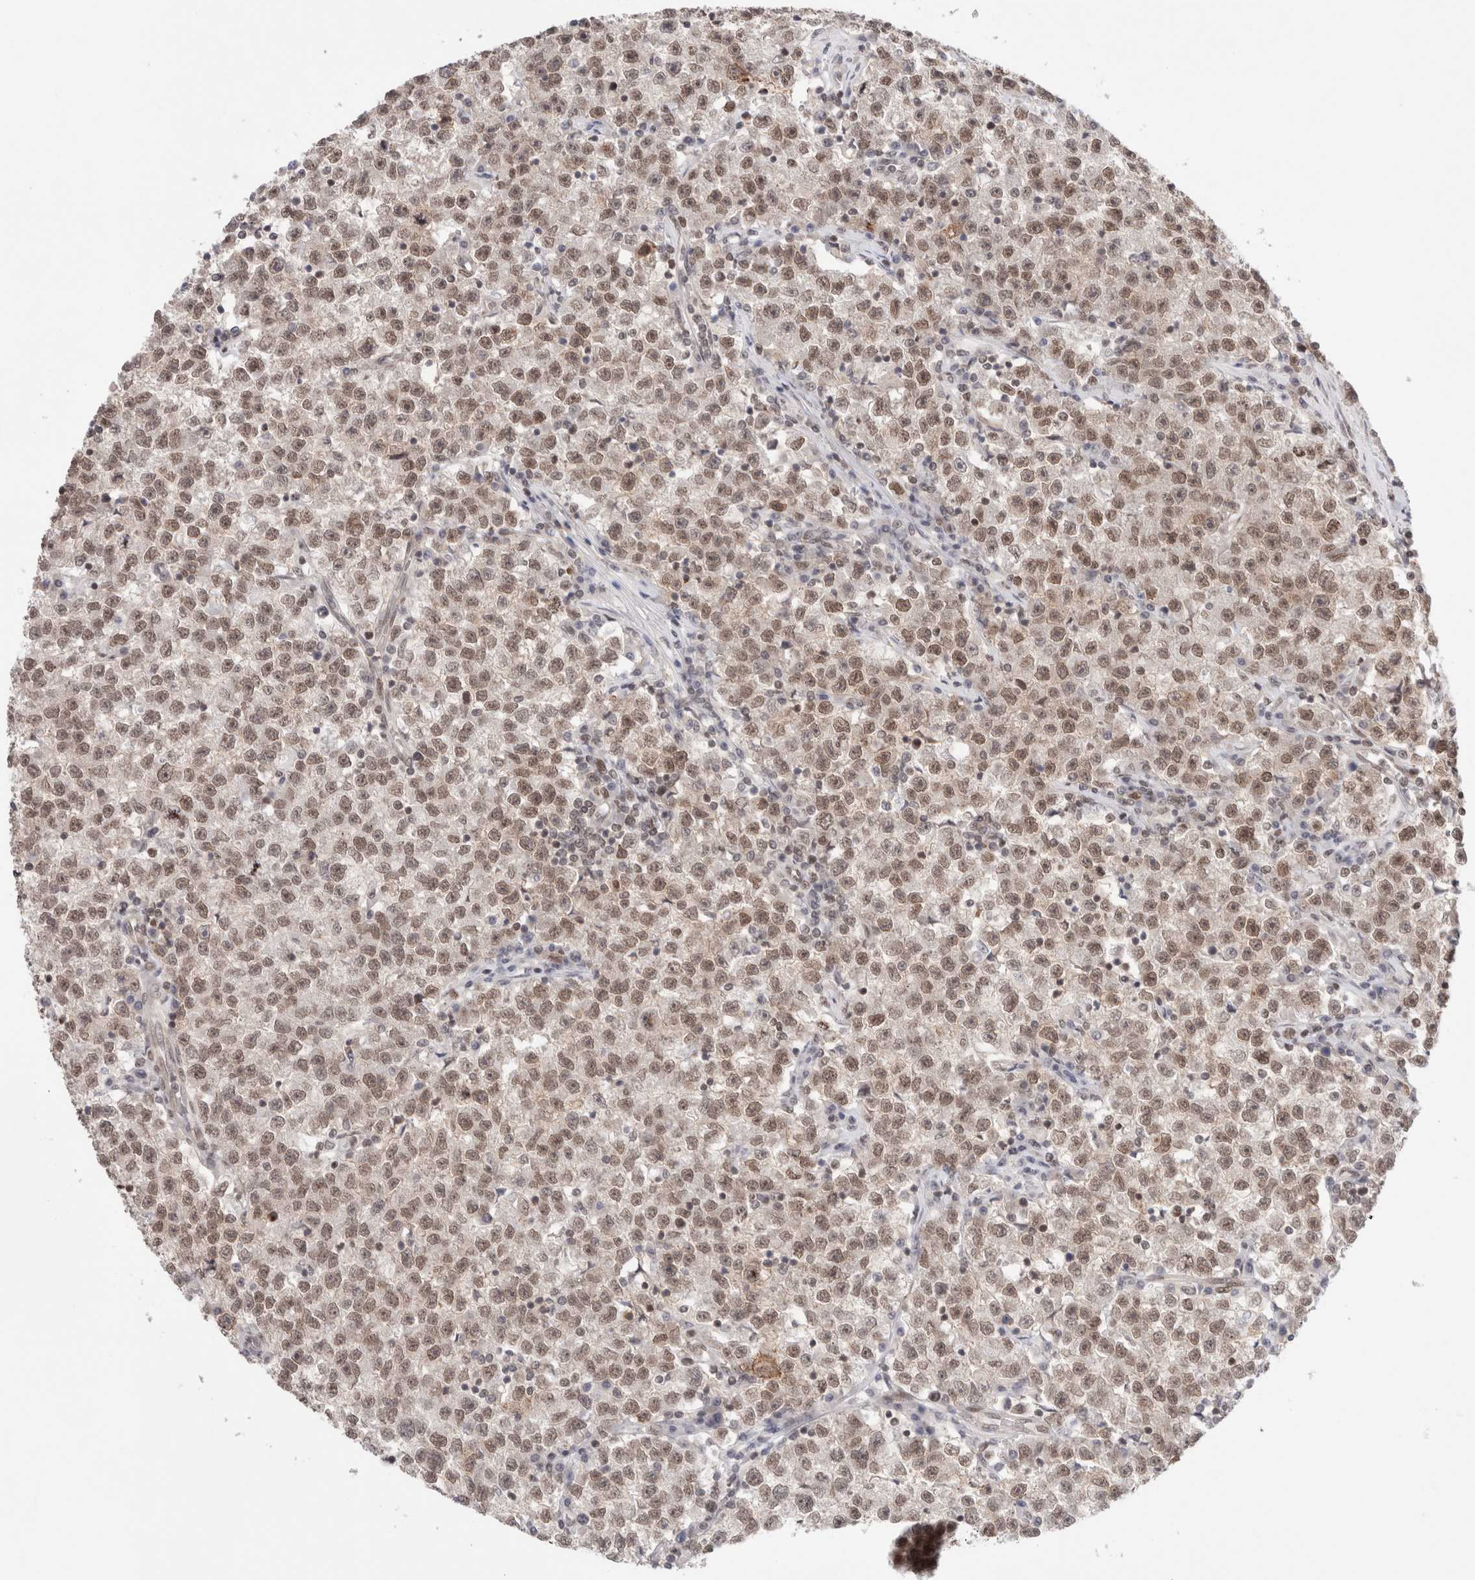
{"staining": {"intensity": "moderate", "quantity": ">75%", "location": "nuclear"}, "tissue": "testis cancer", "cell_type": "Tumor cells", "image_type": "cancer", "snomed": [{"axis": "morphology", "description": "Seminoma, NOS"}, {"axis": "topography", "description": "Testis"}], "caption": "Protein expression analysis of testis cancer shows moderate nuclear positivity in approximately >75% of tumor cells.", "gene": "GATAD2A", "patient": {"sex": "male", "age": 22}}